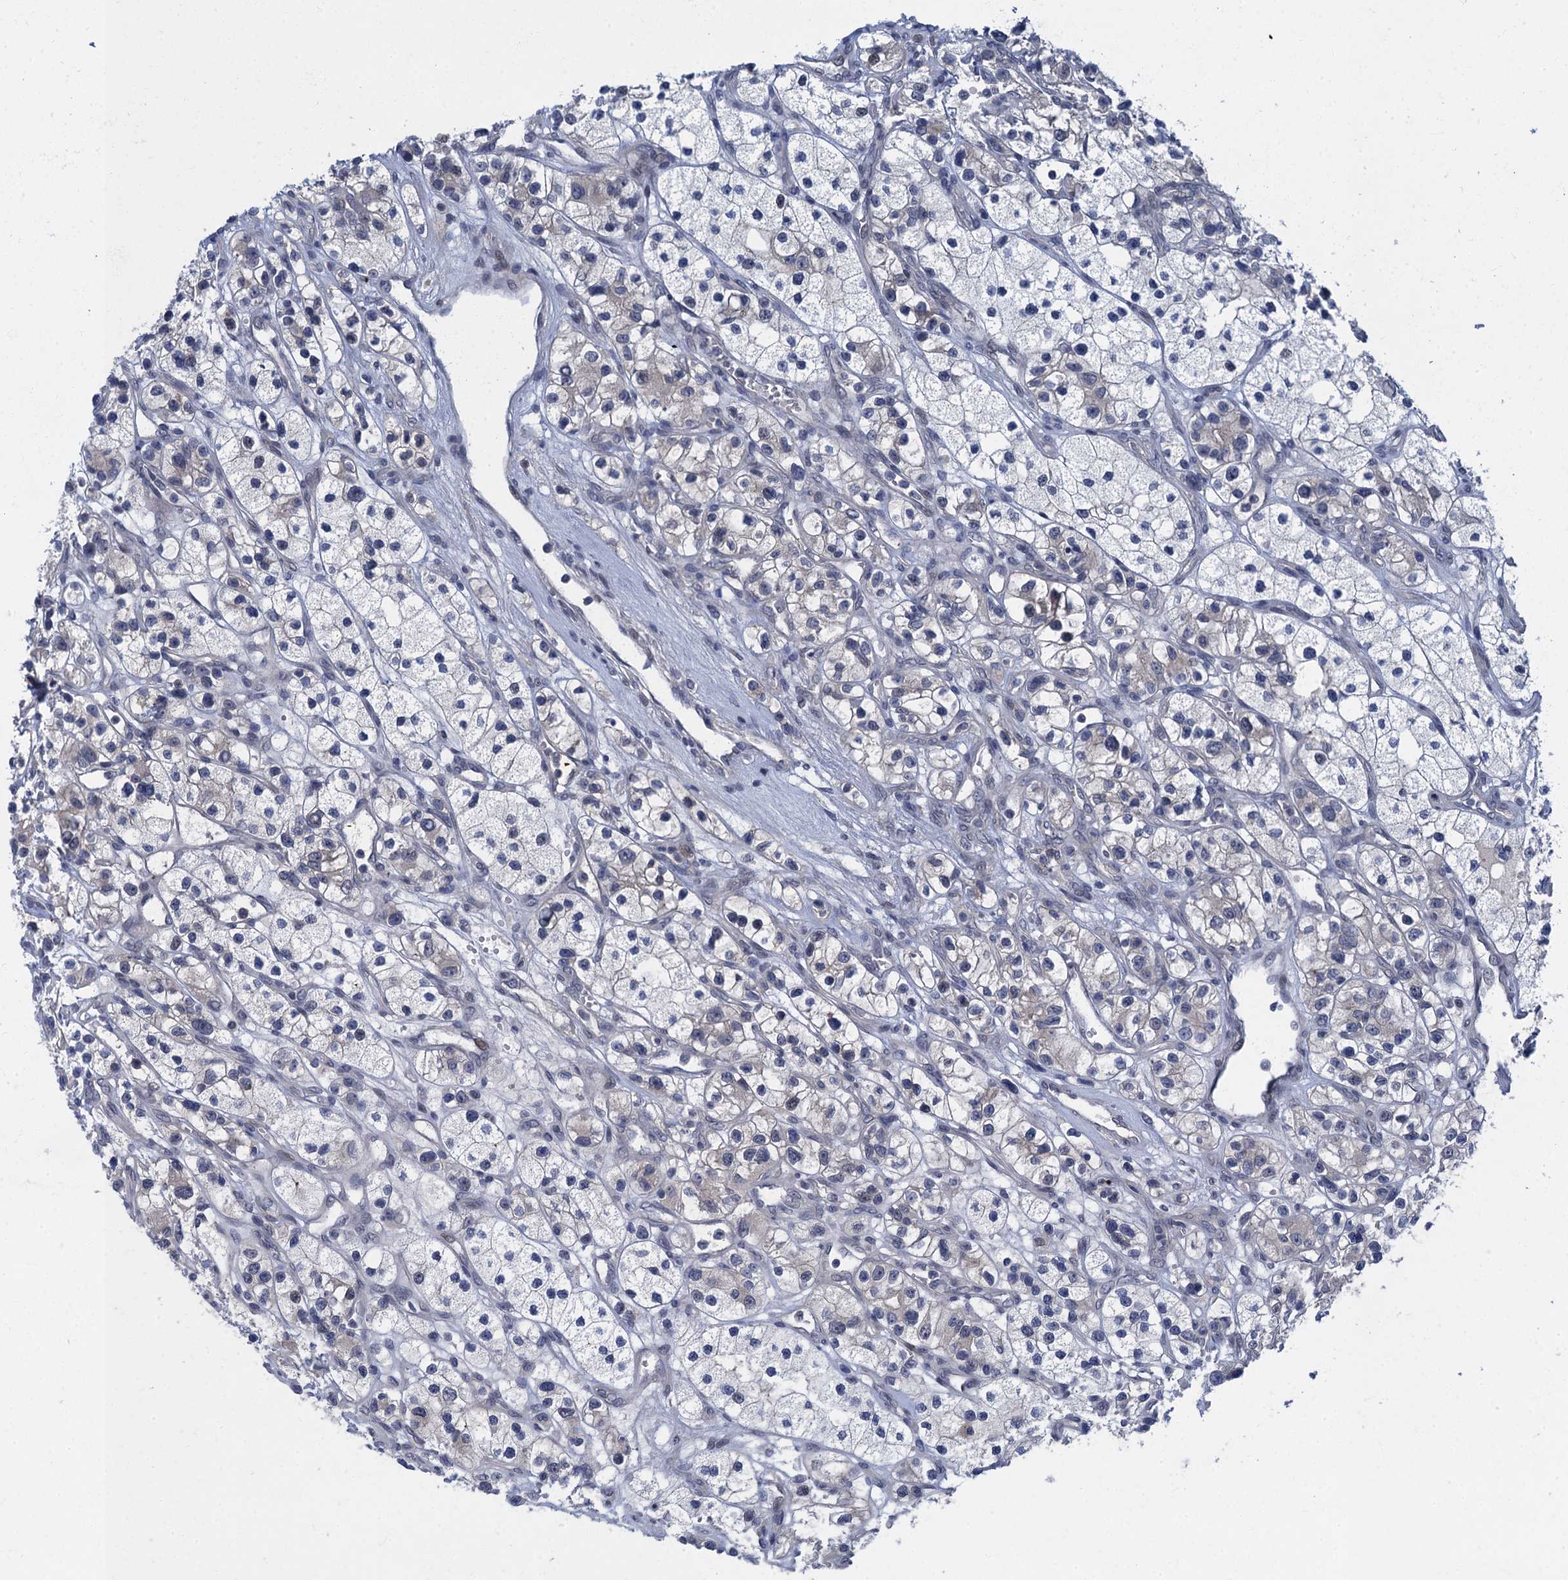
{"staining": {"intensity": "negative", "quantity": "none", "location": "none"}, "tissue": "renal cancer", "cell_type": "Tumor cells", "image_type": "cancer", "snomed": [{"axis": "morphology", "description": "Adenocarcinoma, NOS"}, {"axis": "topography", "description": "Kidney"}], "caption": "Tumor cells are negative for protein expression in human renal cancer (adenocarcinoma).", "gene": "MRFAP1", "patient": {"sex": "female", "age": 57}}